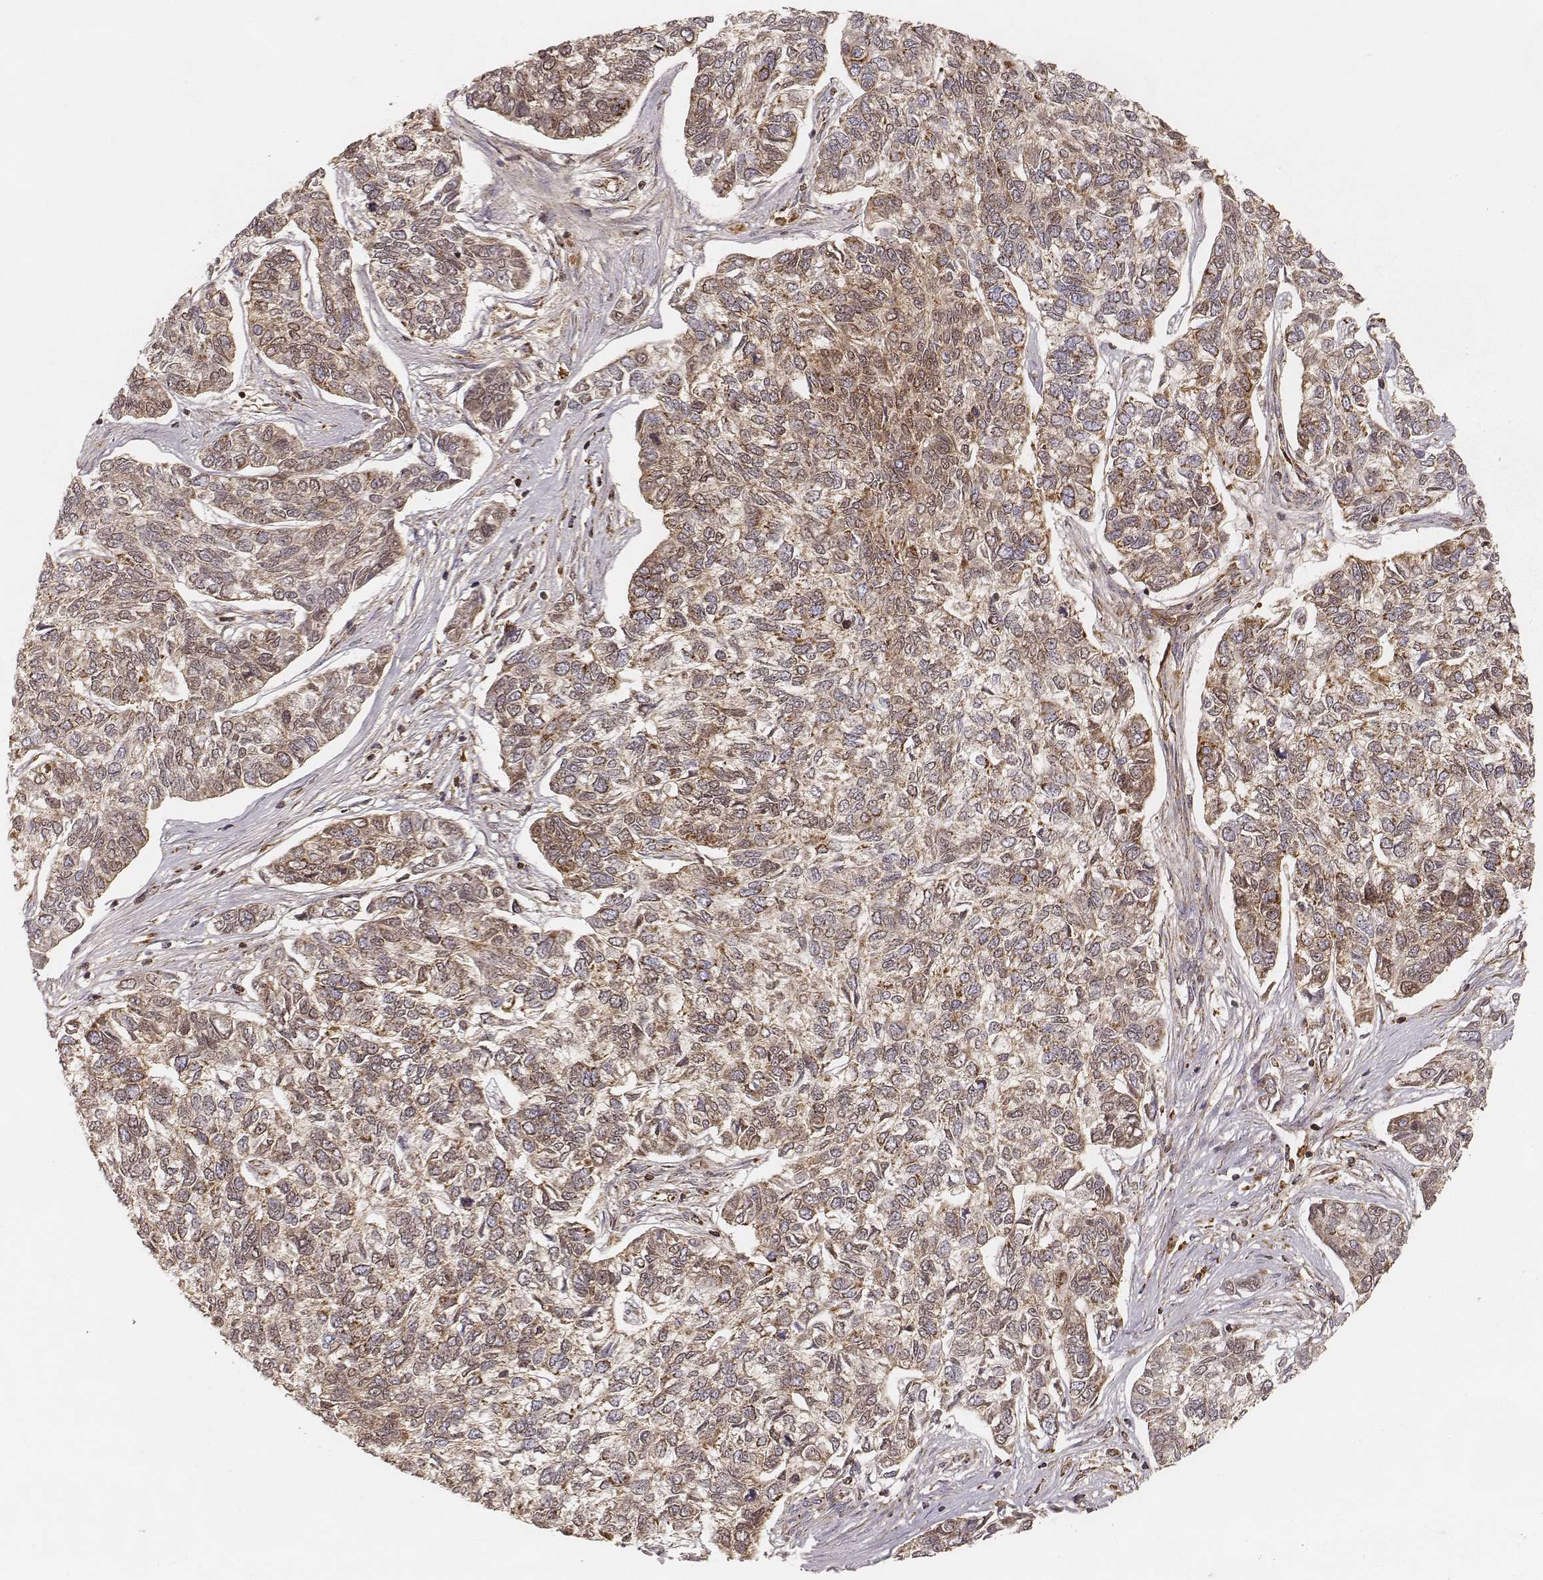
{"staining": {"intensity": "moderate", "quantity": ">75%", "location": "cytoplasmic/membranous"}, "tissue": "skin cancer", "cell_type": "Tumor cells", "image_type": "cancer", "snomed": [{"axis": "morphology", "description": "Basal cell carcinoma"}, {"axis": "topography", "description": "Skin"}], "caption": "The immunohistochemical stain highlights moderate cytoplasmic/membranous expression in tumor cells of skin basal cell carcinoma tissue.", "gene": "CS", "patient": {"sex": "female", "age": 65}}